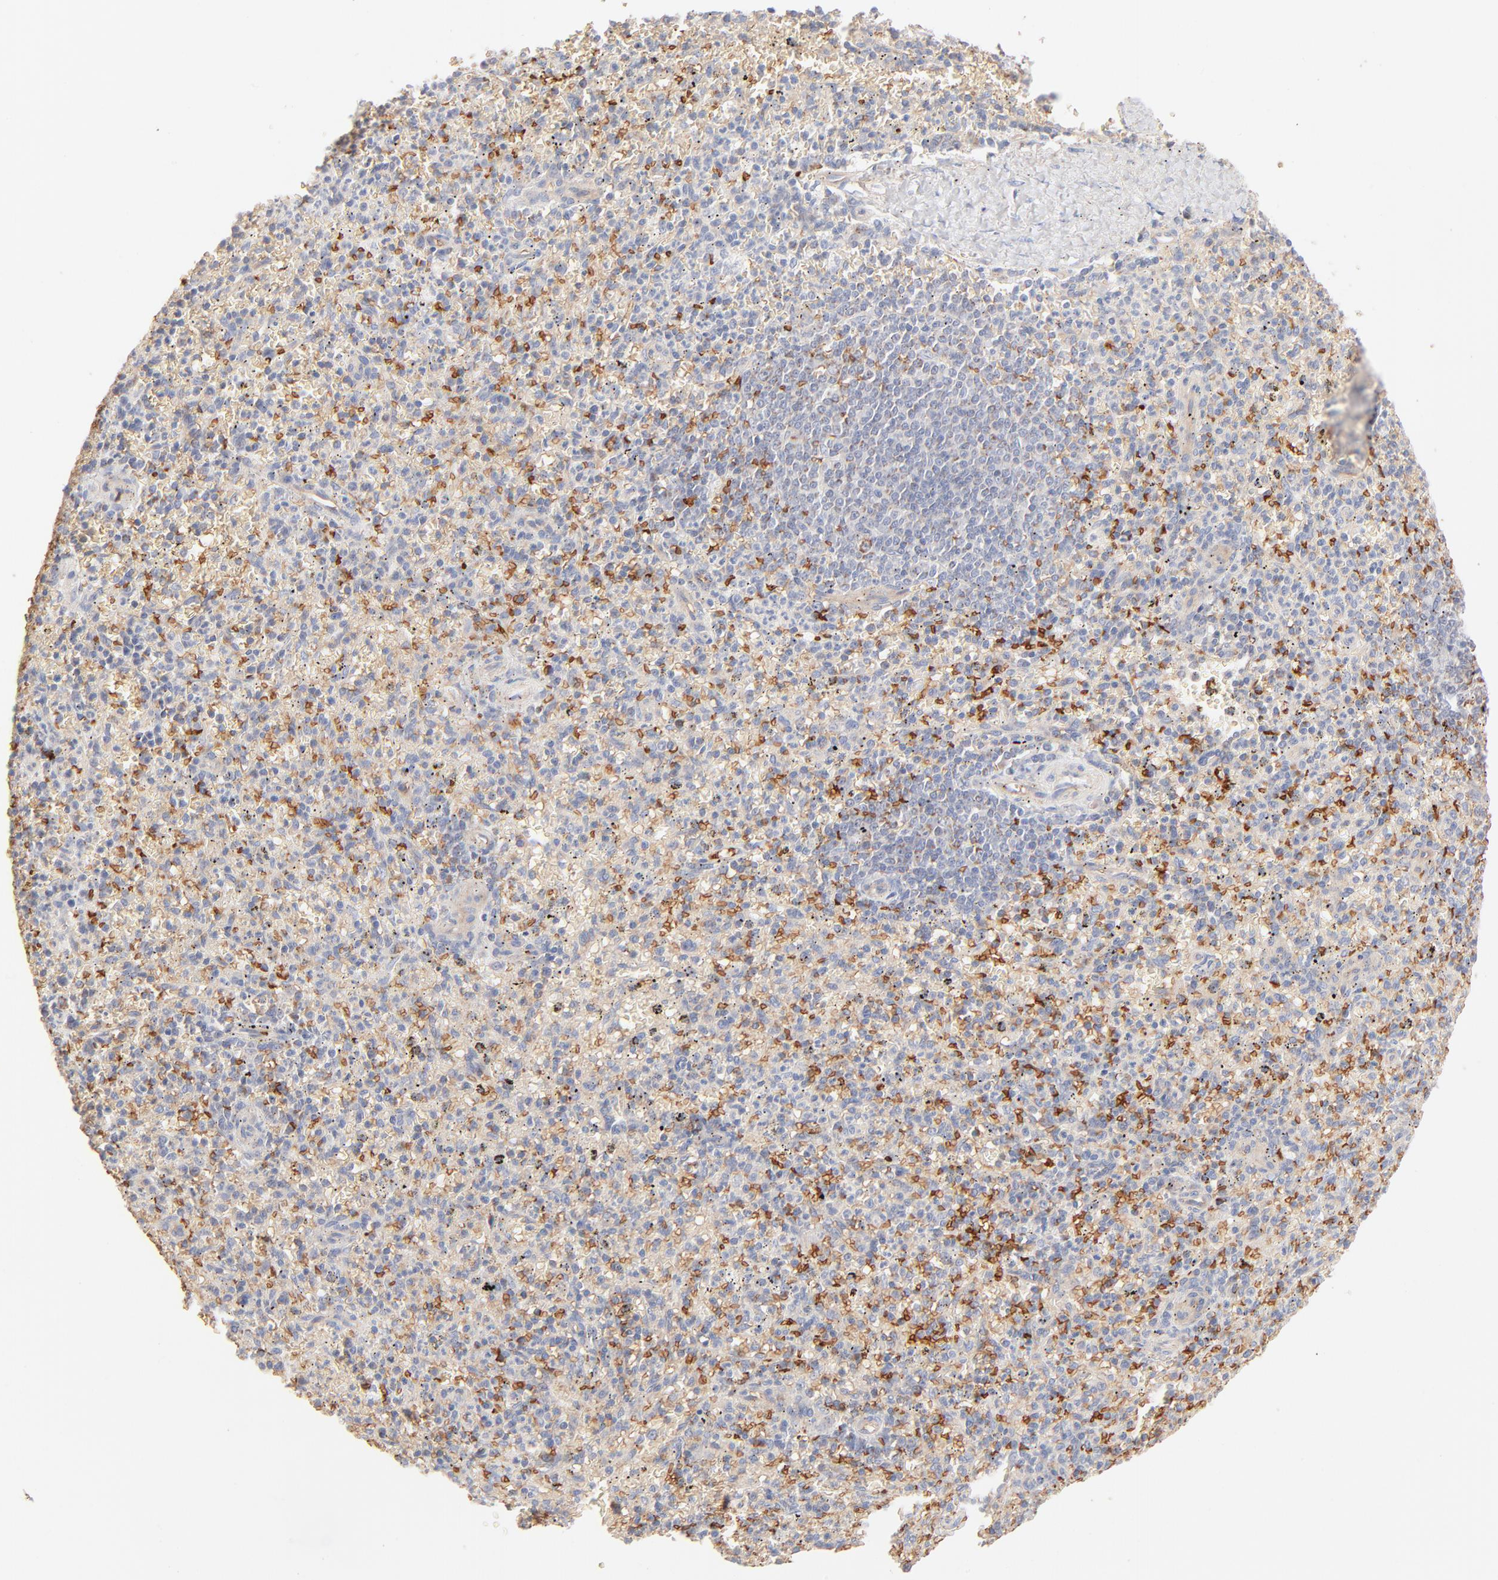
{"staining": {"intensity": "negative", "quantity": "none", "location": "none"}, "tissue": "spleen", "cell_type": "Cells in red pulp", "image_type": "normal", "snomed": [{"axis": "morphology", "description": "Normal tissue, NOS"}, {"axis": "topography", "description": "Spleen"}], "caption": "Cells in red pulp show no significant positivity in benign spleen. Nuclei are stained in blue.", "gene": "SPTB", "patient": {"sex": "male", "age": 72}}